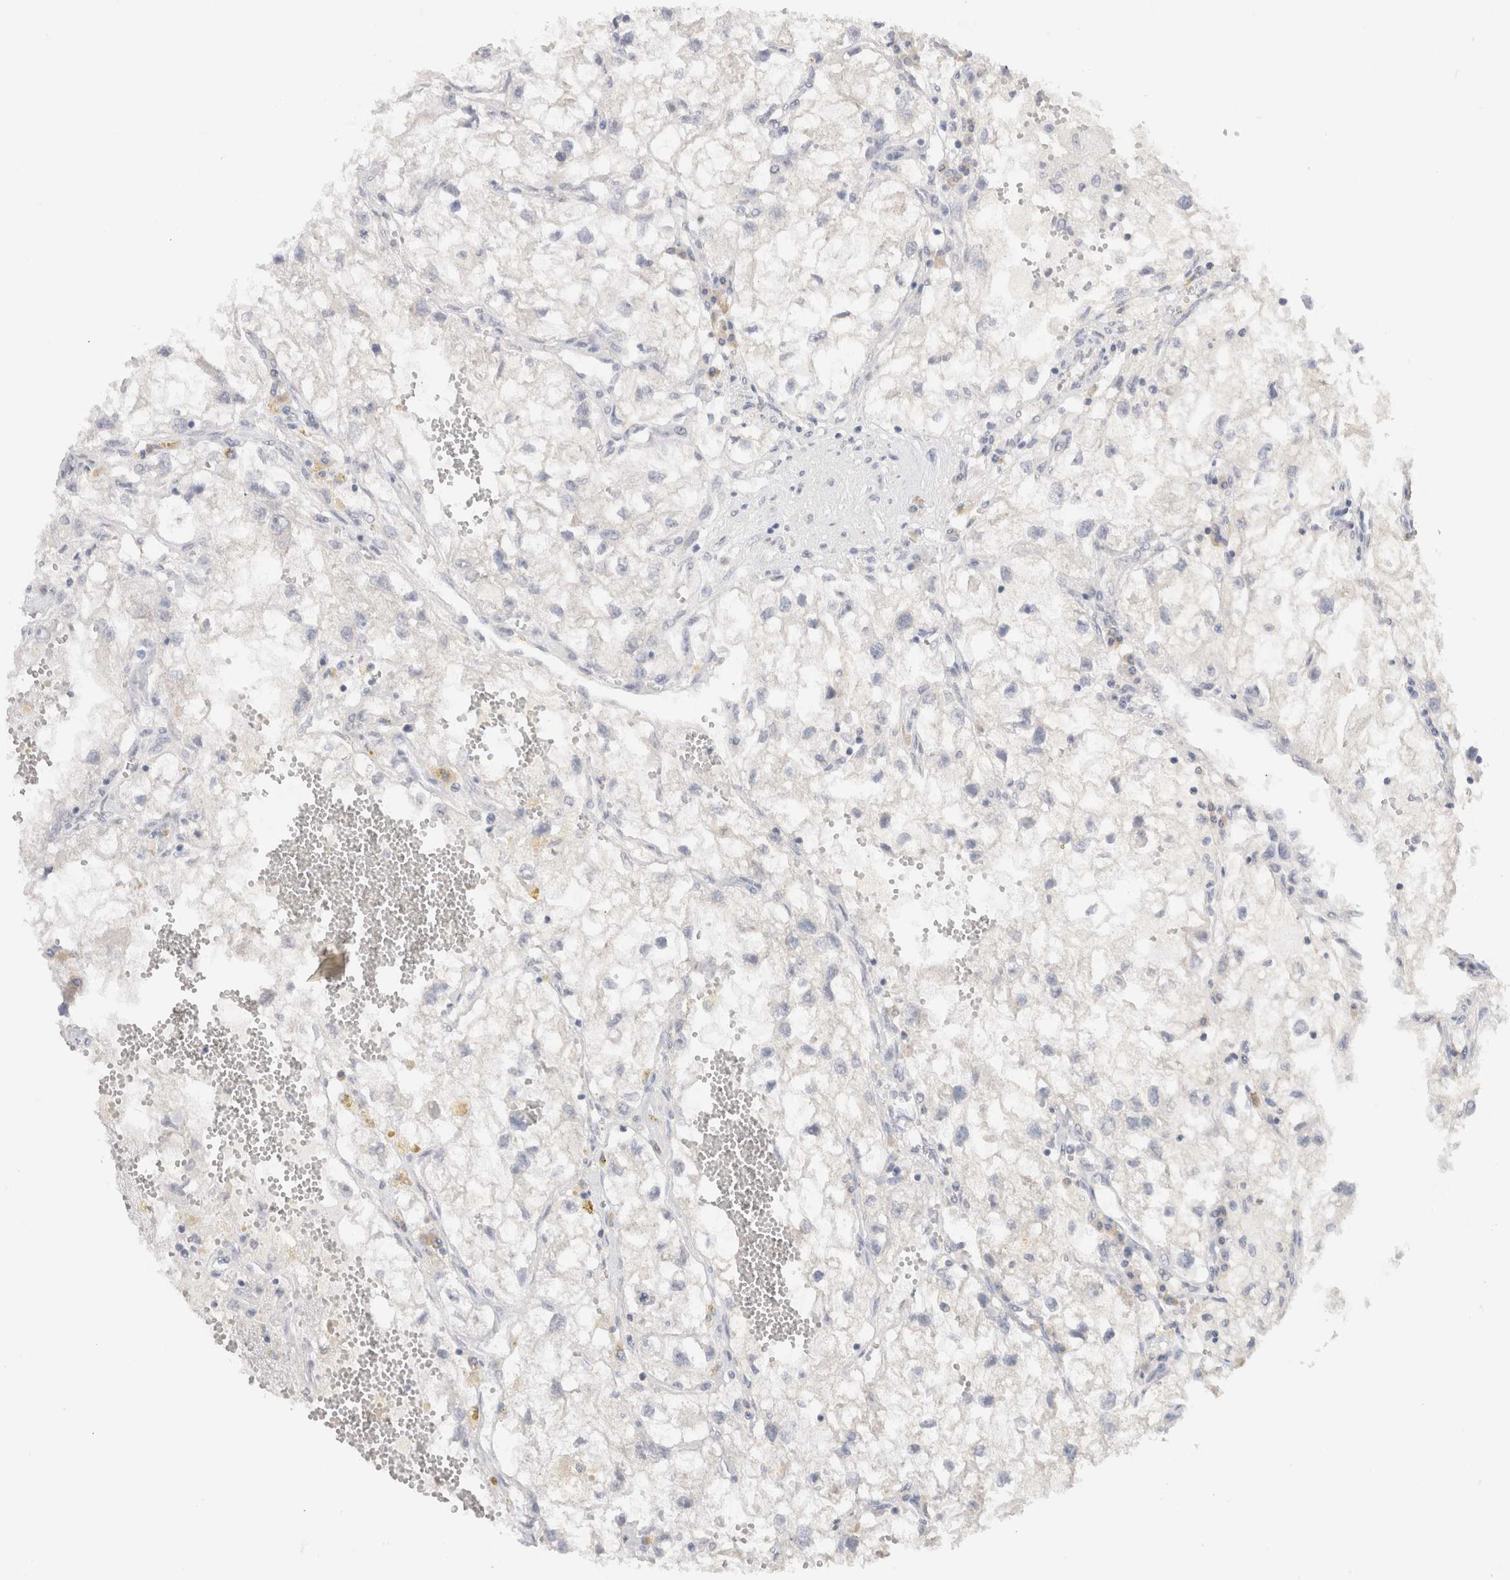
{"staining": {"intensity": "negative", "quantity": "none", "location": "none"}, "tissue": "renal cancer", "cell_type": "Tumor cells", "image_type": "cancer", "snomed": [{"axis": "morphology", "description": "Adenocarcinoma, NOS"}, {"axis": "topography", "description": "Kidney"}], "caption": "Immunohistochemistry of adenocarcinoma (renal) exhibits no expression in tumor cells.", "gene": "CHRM4", "patient": {"sex": "female", "age": 70}}